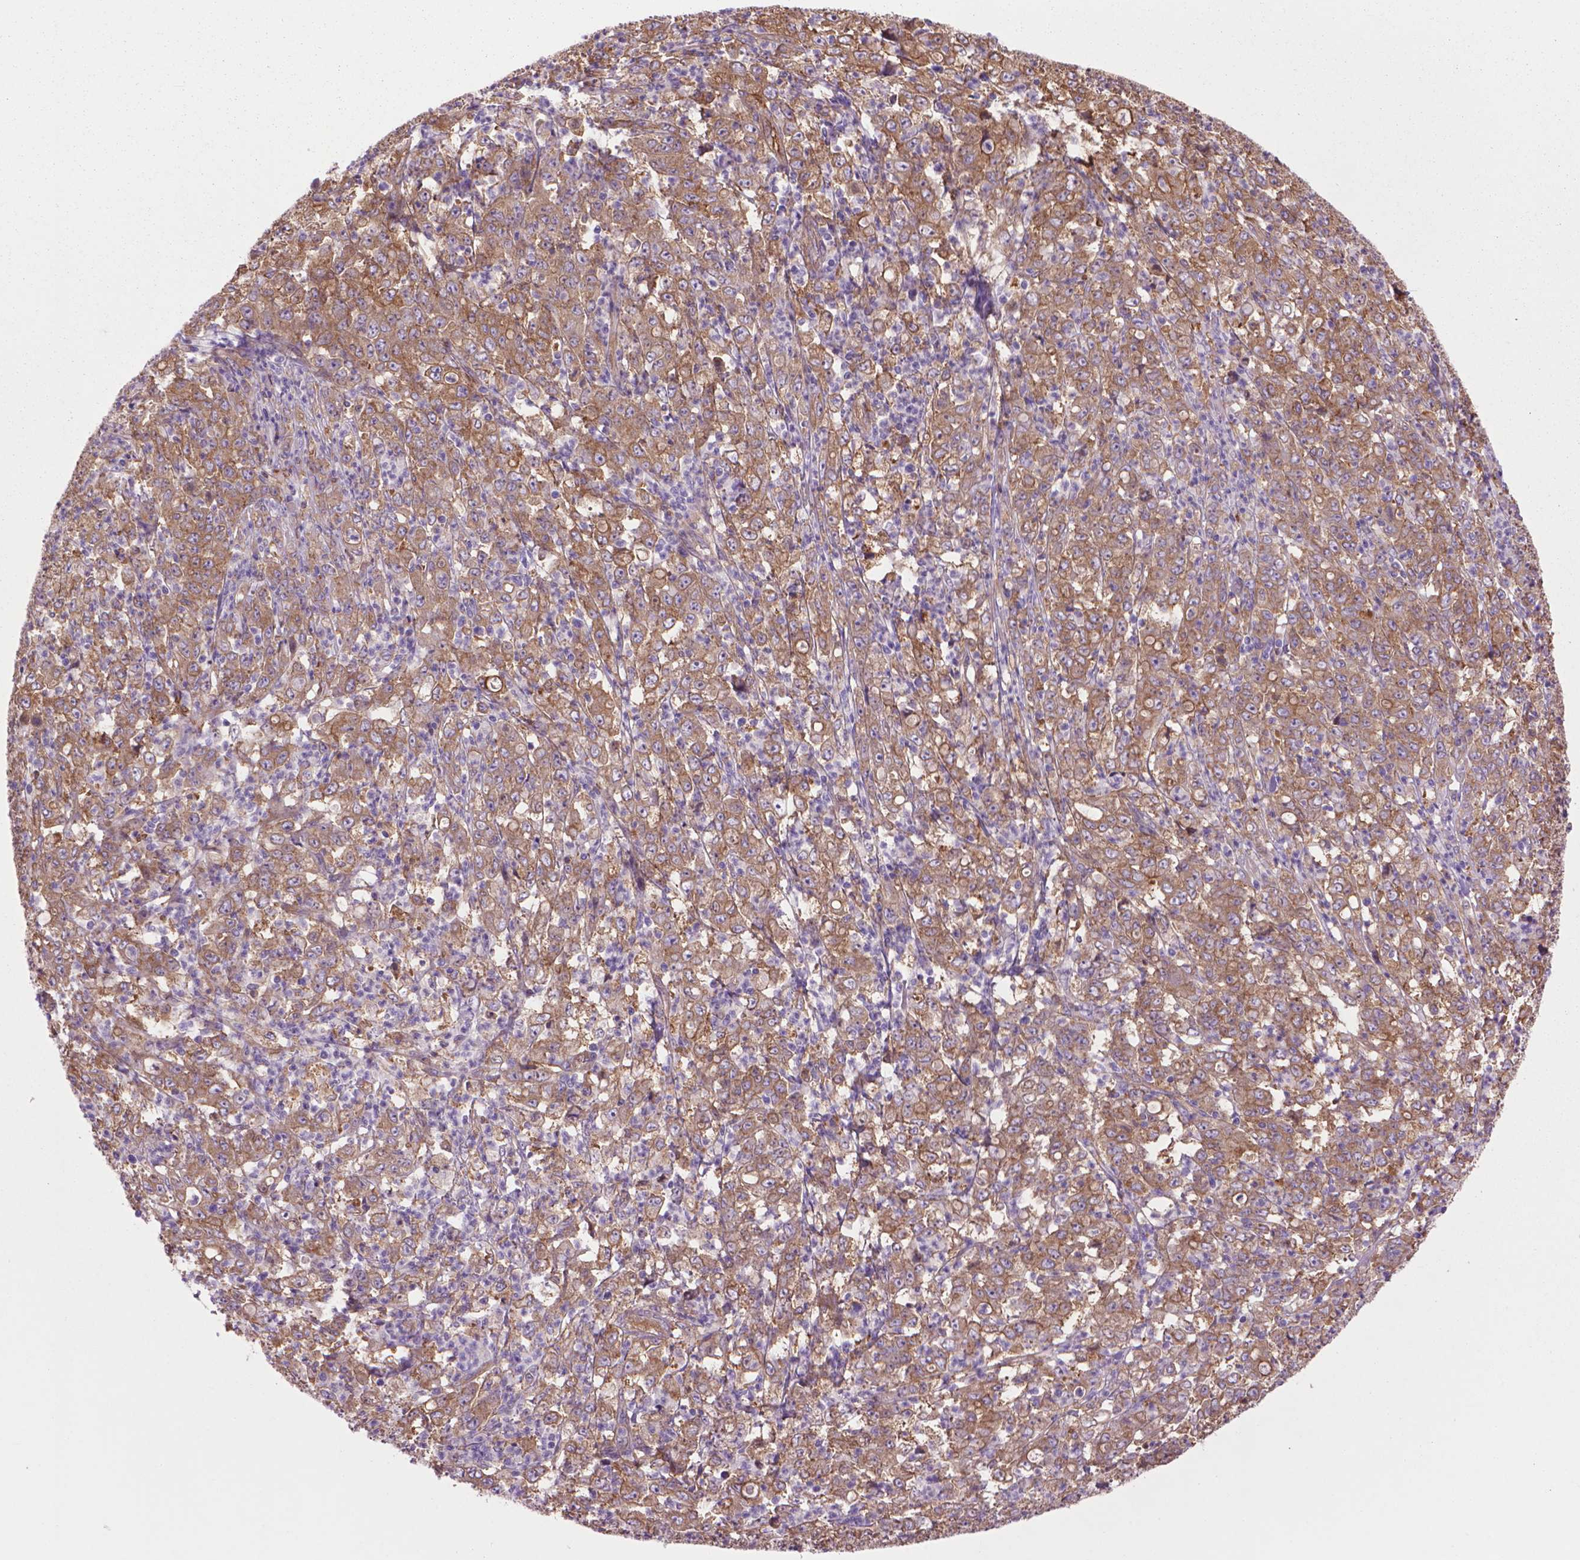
{"staining": {"intensity": "moderate", "quantity": ">75%", "location": "cytoplasmic/membranous"}, "tissue": "stomach cancer", "cell_type": "Tumor cells", "image_type": "cancer", "snomed": [{"axis": "morphology", "description": "Adenocarcinoma, NOS"}, {"axis": "topography", "description": "Stomach, lower"}], "caption": "Human adenocarcinoma (stomach) stained with a protein marker displays moderate staining in tumor cells.", "gene": "CORO1B", "patient": {"sex": "female", "age": 71}}